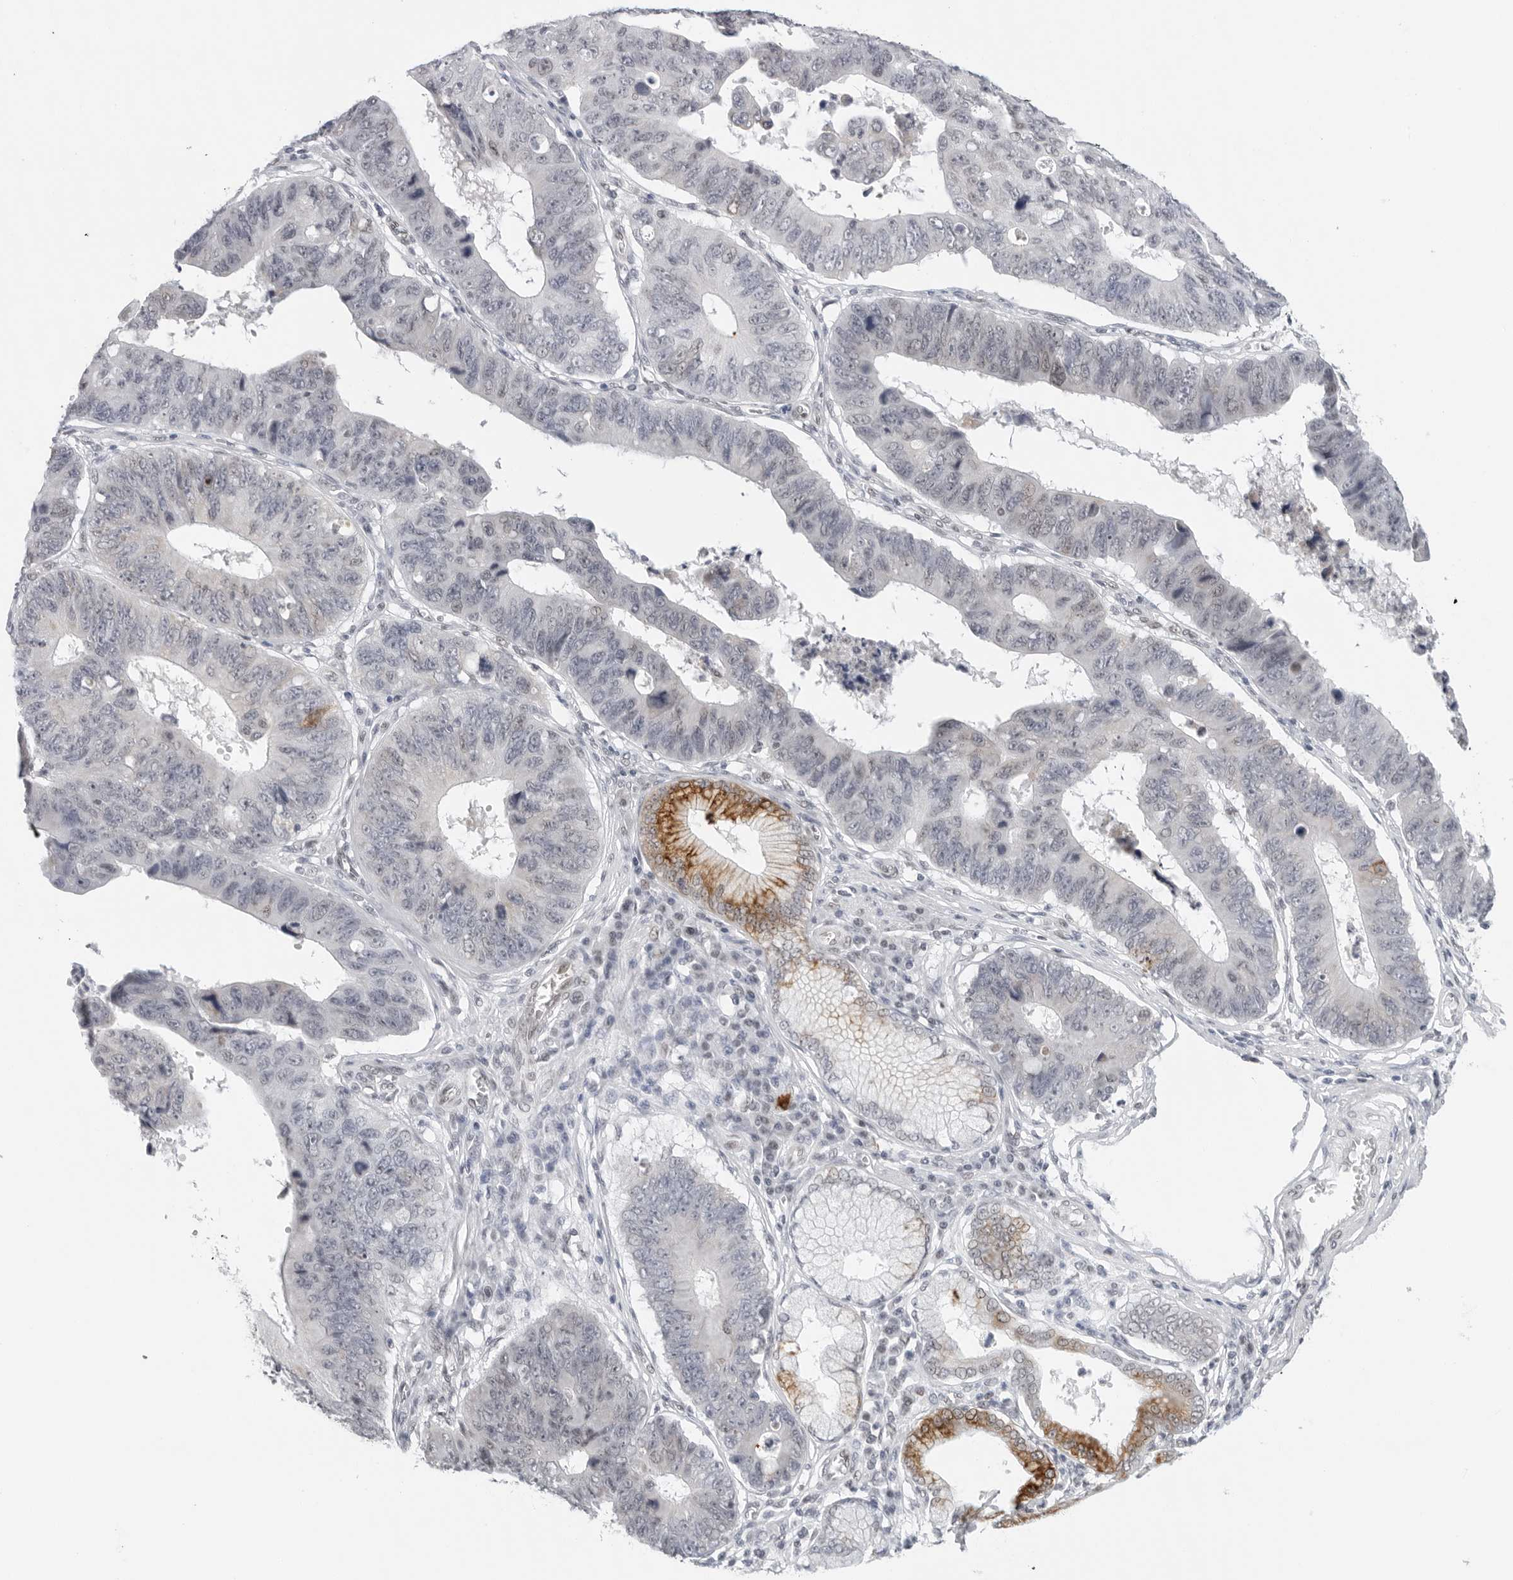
{"staining": {"intensity": "strong", "quantity": "<25%", "location": "cytoplasmic/membranous,nuclear"}, "tissue": "stomach cancer", "cell_type": "Tumor cells", "image_type": "cancer", "snomed": [{"axis": "morphology", "description": "Adenocarcinoma, NOS"}, {"axis": "topography", "description": "Stomach"}], "caption": "This photomicrograph shows immunohistochemistry staining of human adenocarcinoma (stomach), with medium strong cytoplasmic/membranous and nuclear staining in about <25% of tumor cells.", "gene": "FOXK2", "patient": {"sex": "male", "age": 59}}